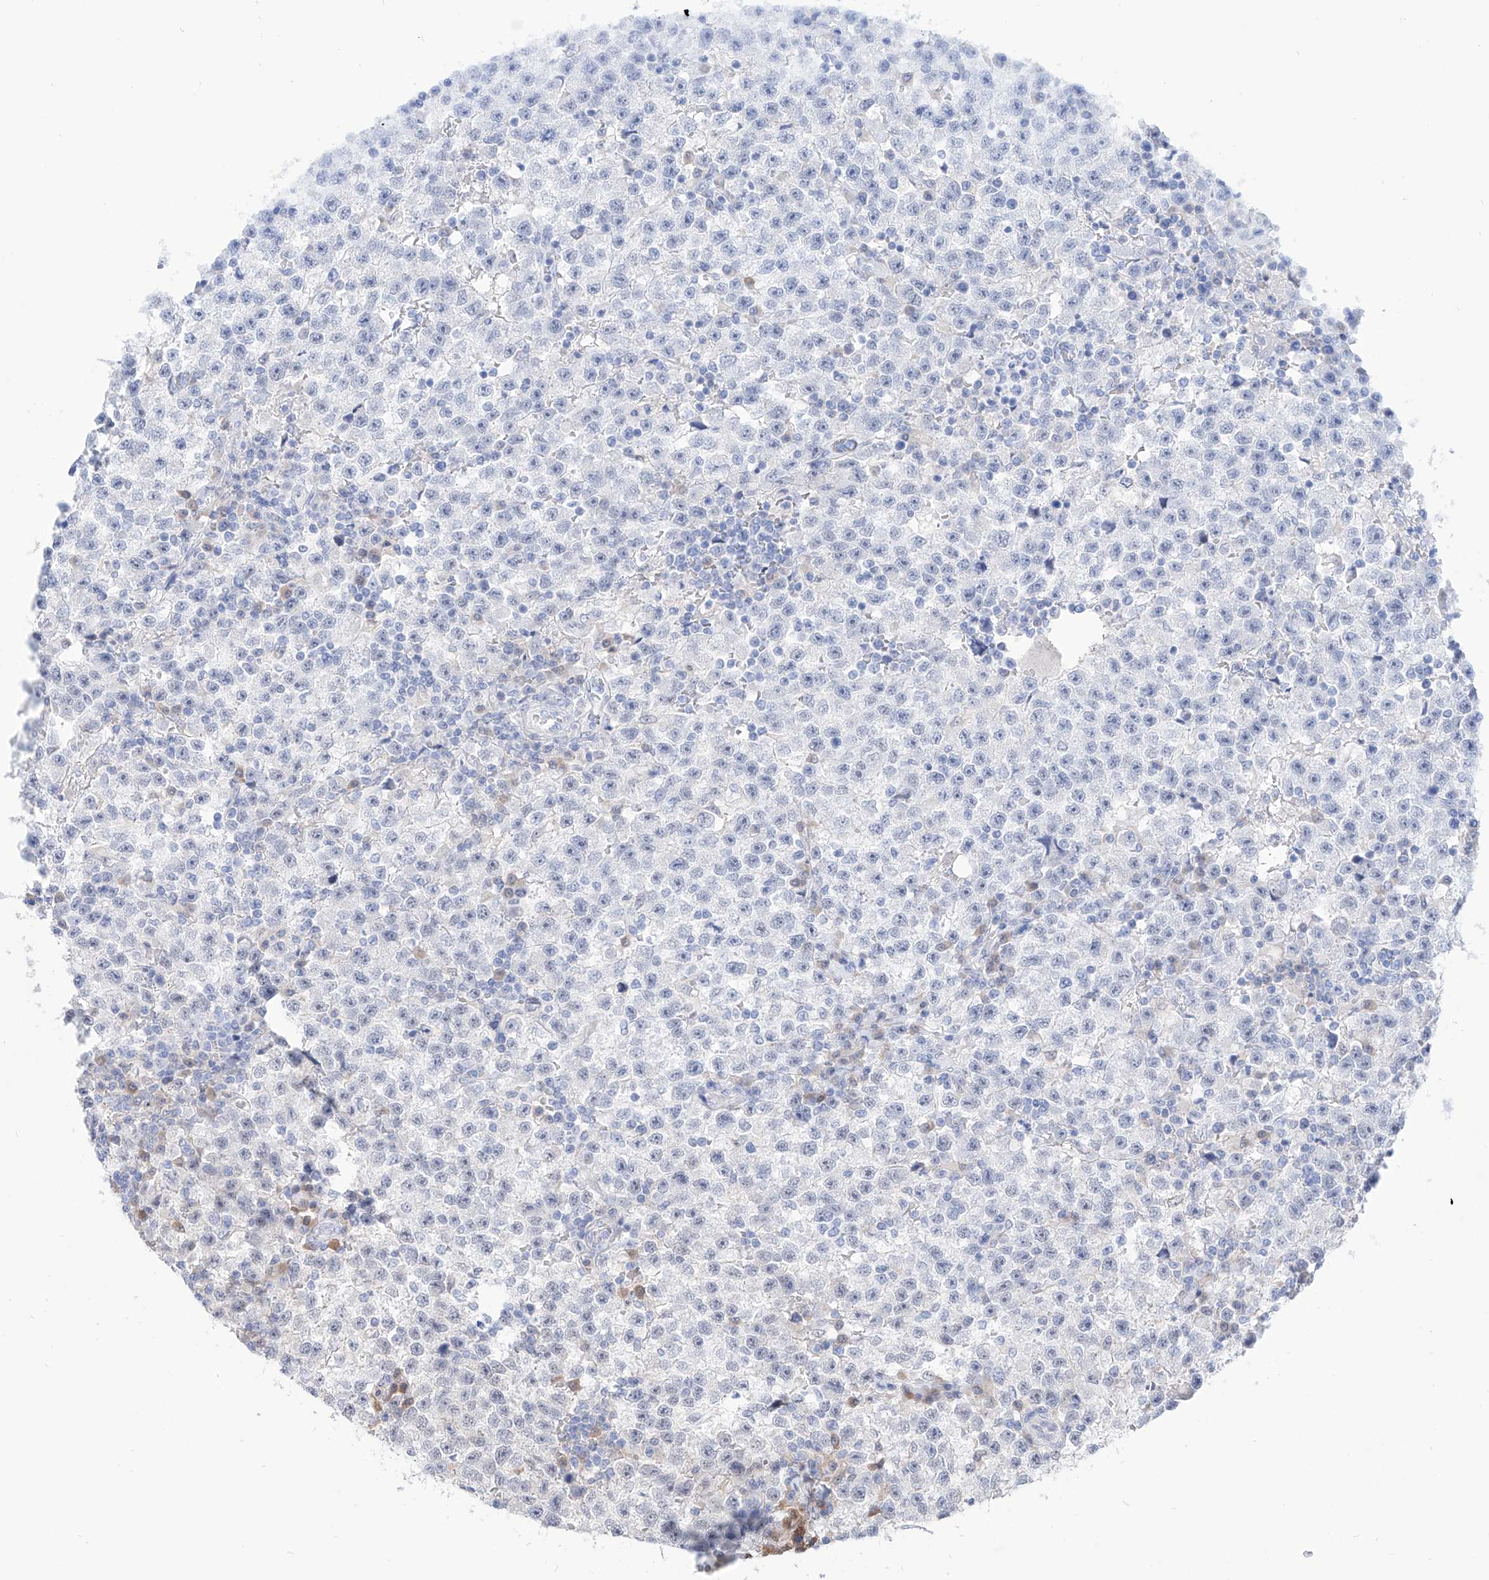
{"staining": {"intensity": "negative", "quantity": "none", "location": "none"}, "tissue": "testis cancer", "cell_type": "Tumor cells", "image_type": "cancer", "snomed": [{"axis": "morphology", "description": "Seminoma, NOS"}, {"axis": "topography", "description": "Testis"}], "caption": "This is an immunohistochemistry histopathology image of human testis cancer (seminoma). There is no expression in tumor cells.", "gene": "PDXK", "patient": {"sex": "male", "age": 22}}